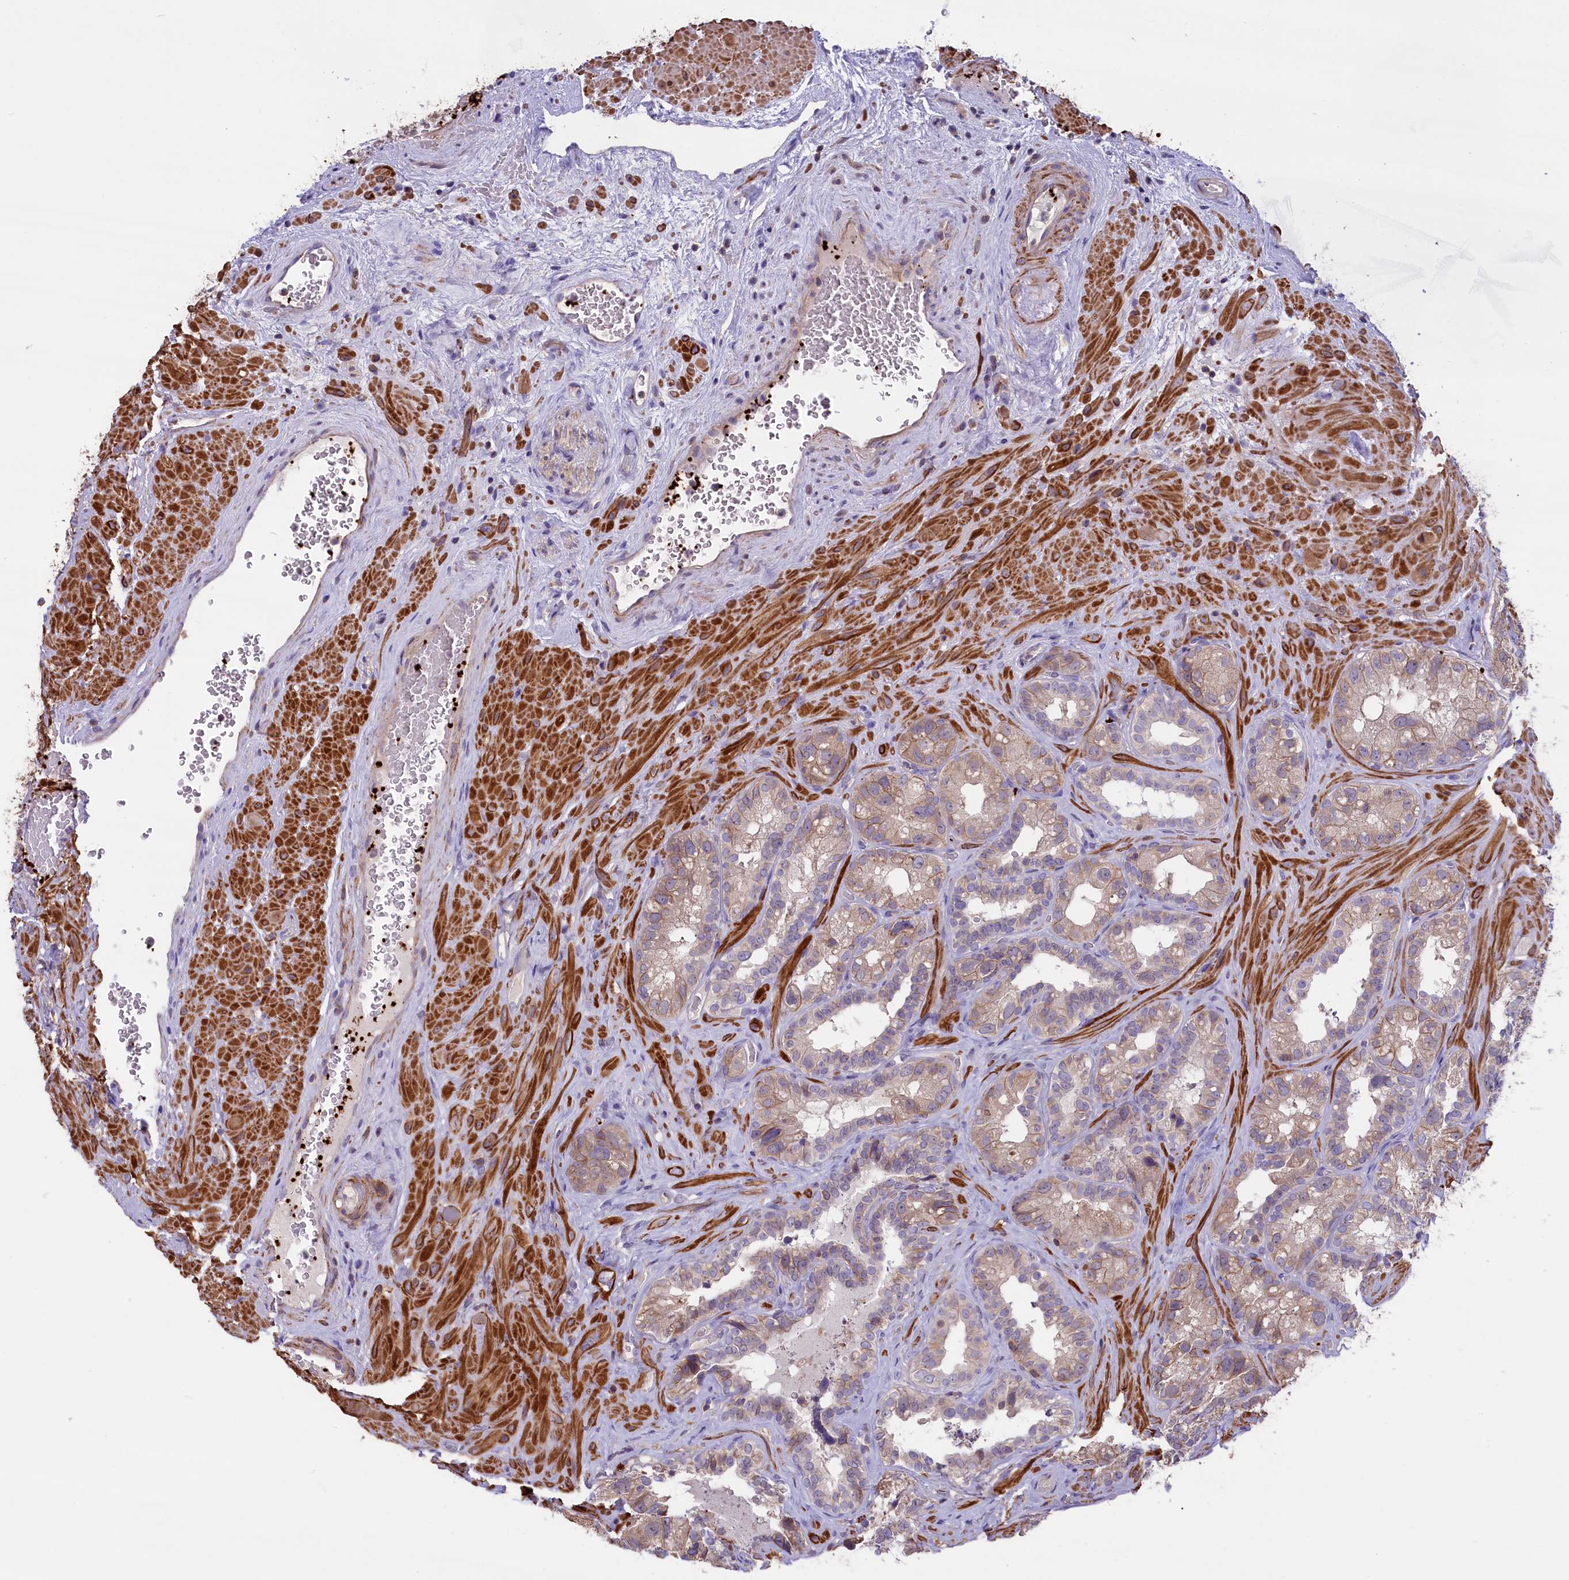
{"staining": {"intensity": "weak", "quantity": ">75%", "location": "cytoplasmic/membranous"}, "tissue": "seminal vesicle", "cell_type": "Glandular cells", "image_type": "normal", "snomed": [{"axis": "morphology", "description": "Normal tissue, NOS"}, {"axis": "topography", "description": "Seminal veicle"}, {"axis": "topography", "description": "Peripheral nerve tissue"}], "caption": "The image displays staining of unremarkable seminal vesicle, revealing weak cytoplasmic/membranous protein expression (brown color) within glandular cells.", "gene": "HEATR3", "patient": {"sex": "male", "age": 67}}